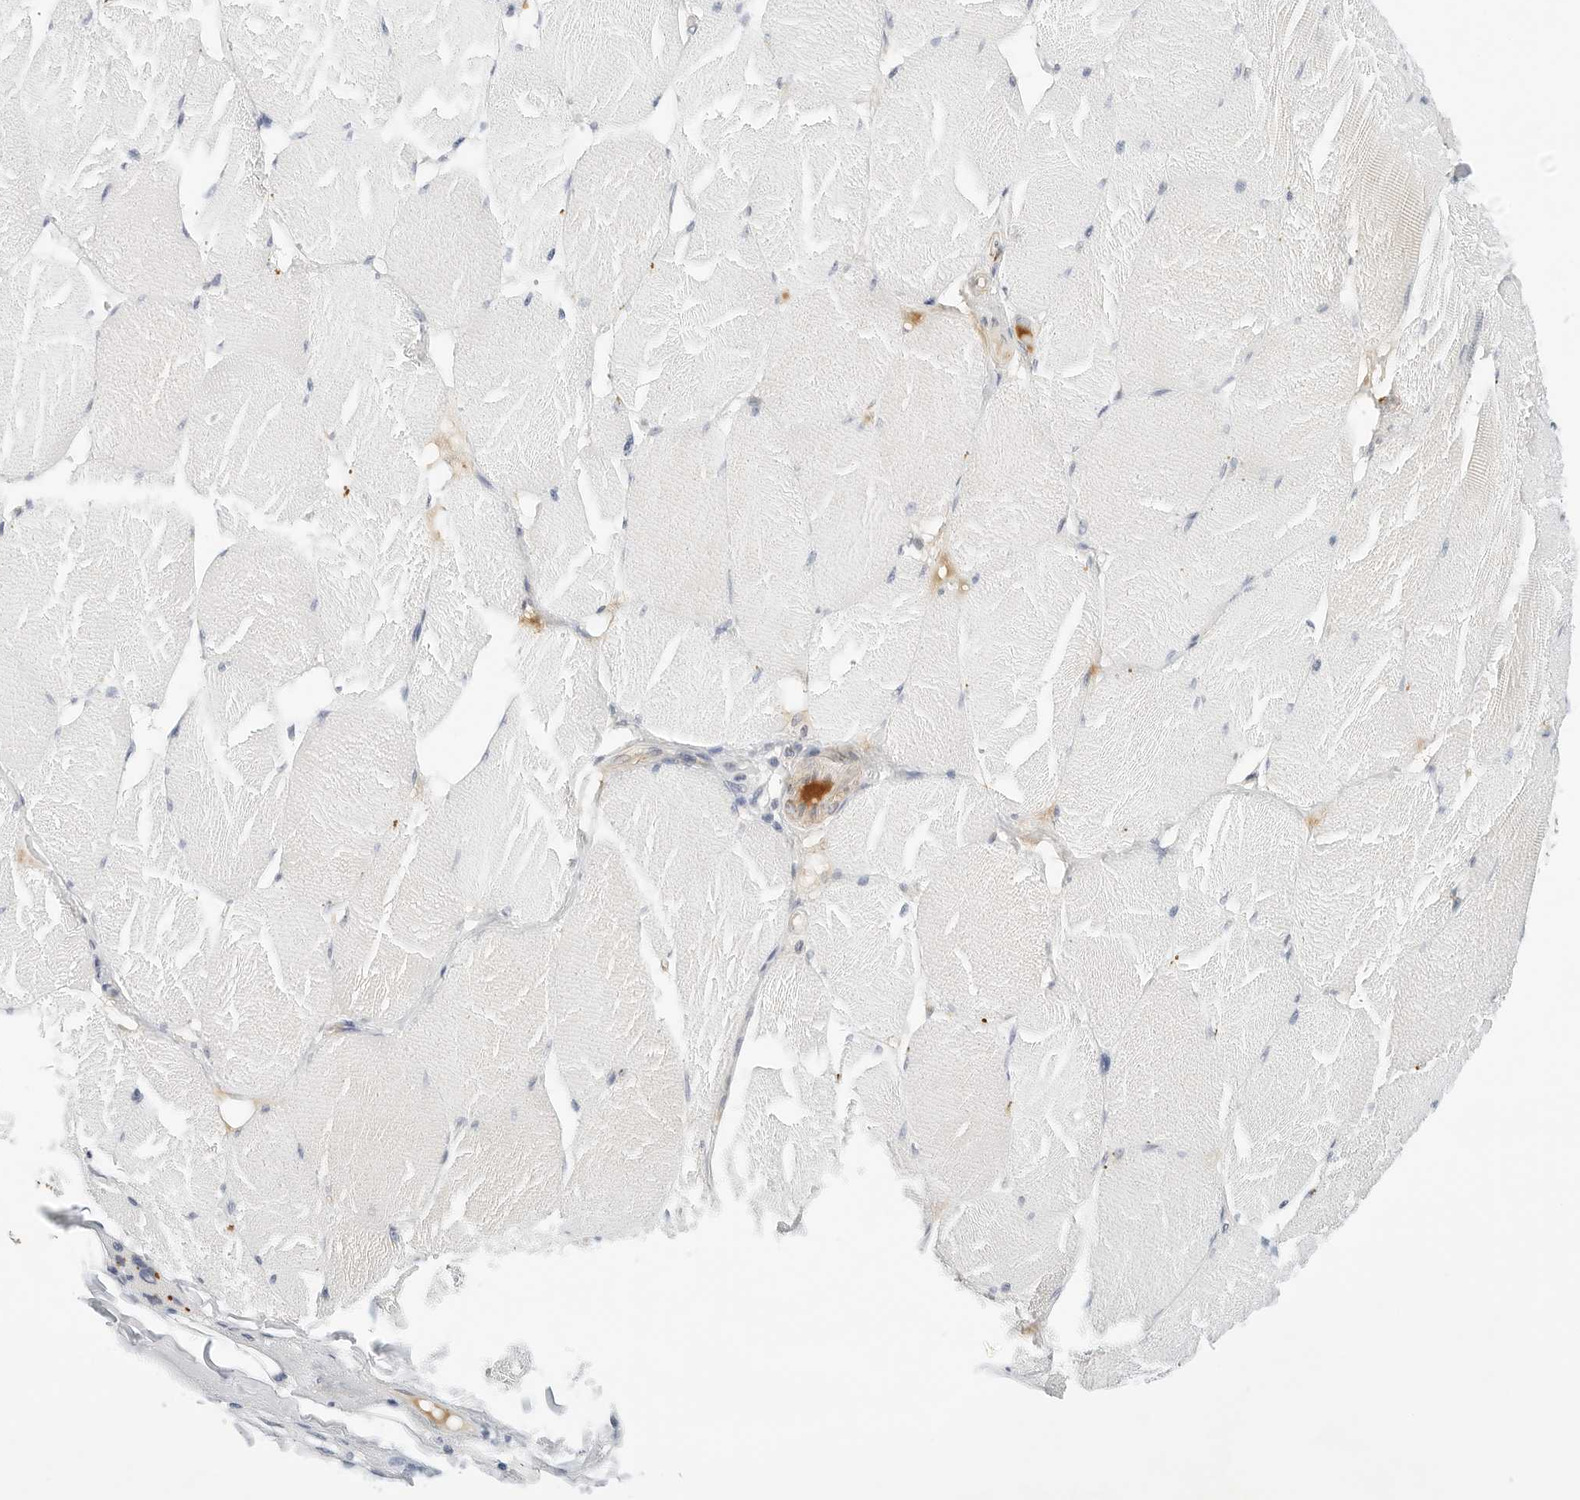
{"staining": {"intensity": "negative", "quantity": "none", "location": "none"}, "tissue": "skeletal muscle", "cell_type": "Myocytes", "image_type": "normal", "snomed": [{"axis": "morphology", "description": "Normal tissue, NOS"}, {"axis": "topography", "description": "Skin"}, {"axis": "topography", "description": "Skeletal muscle"}], "caption": "The photomicrograph shows no staining of myocytes in benign skeletal muscle. (DAB IHC visualized using brightfield microscopy, high magnification).", "gene": "PKDCC", "patient": {"sex": "male", "age": 83}}